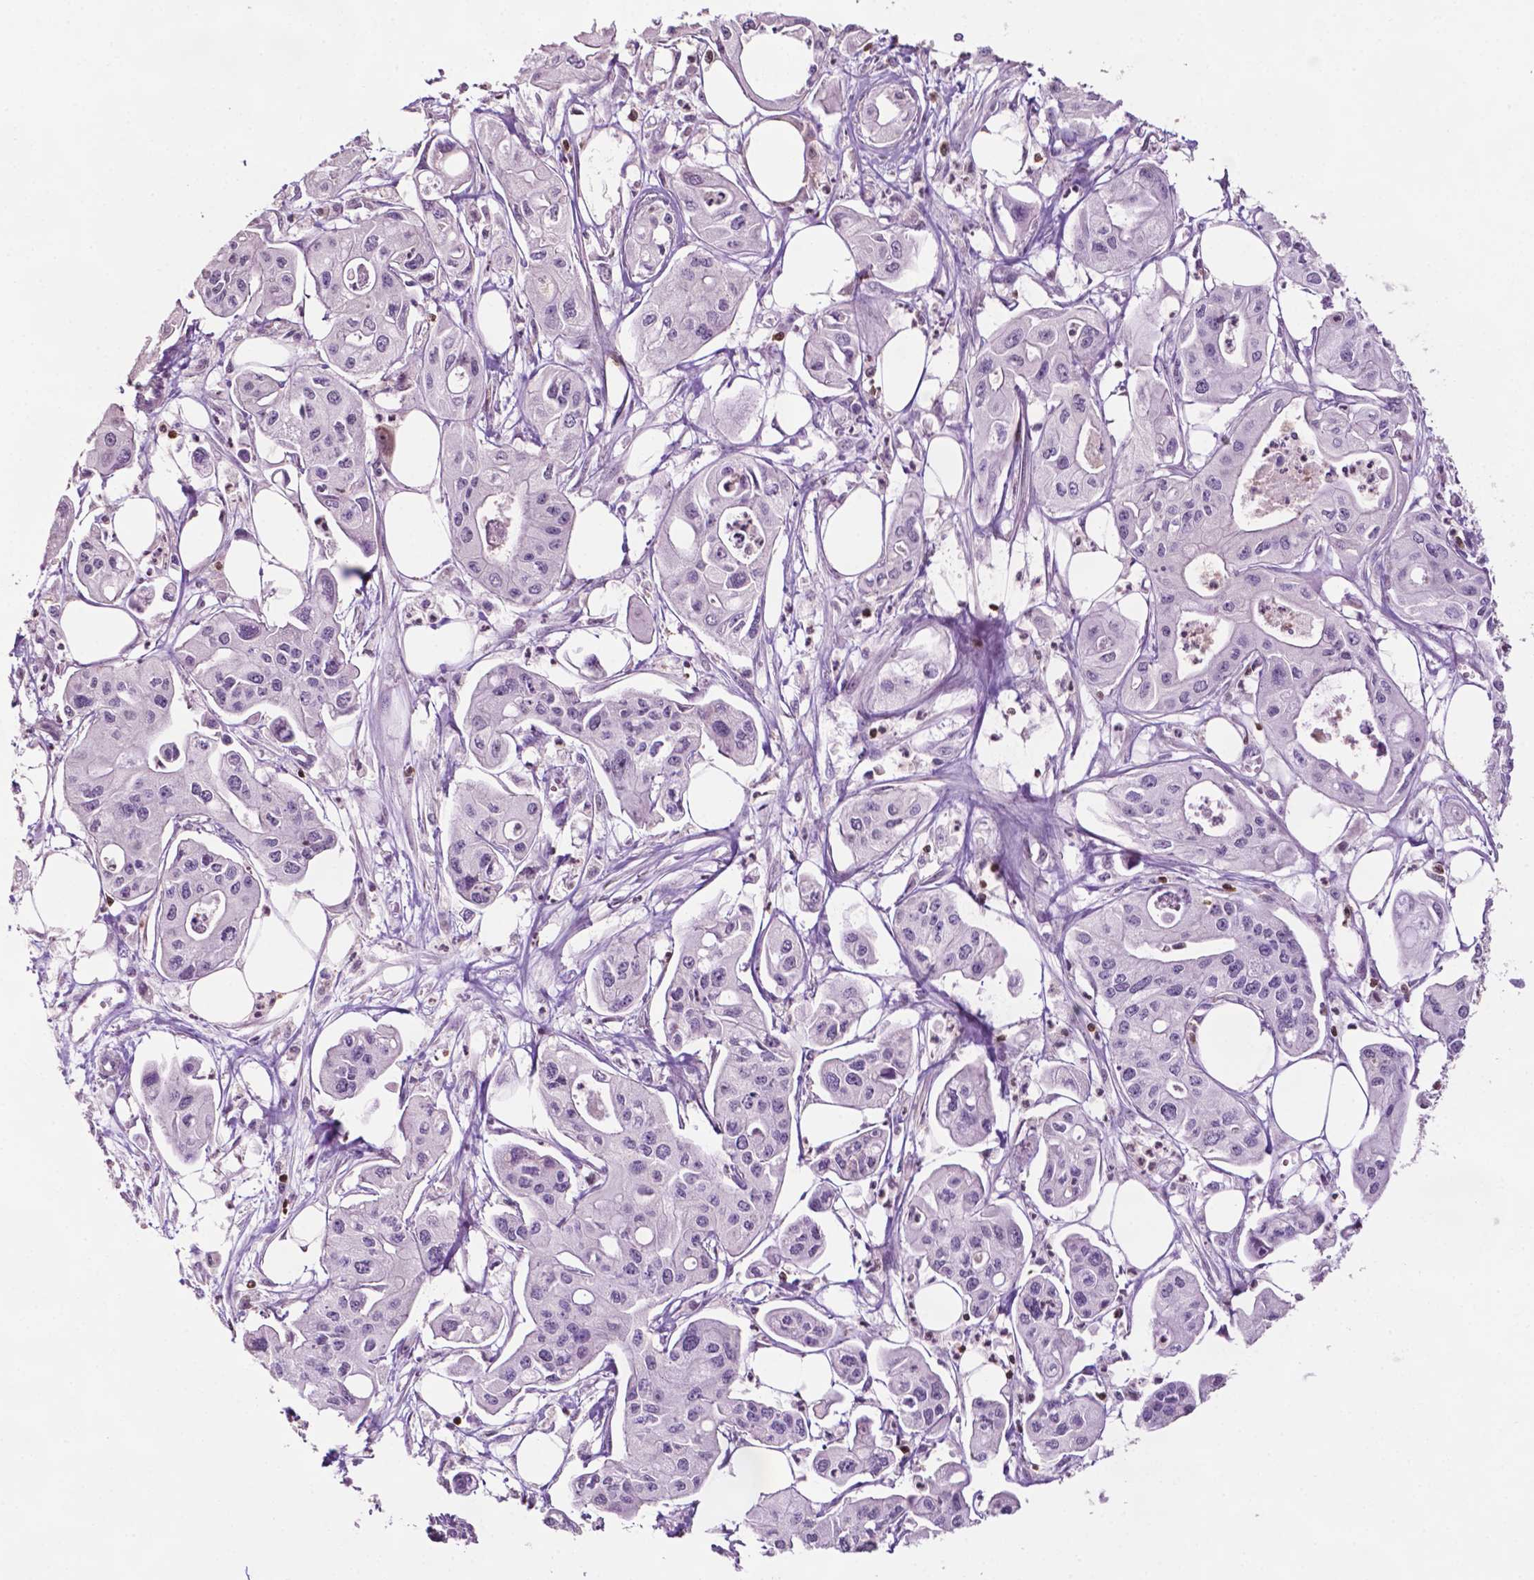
{"staining": {"intensity": "negative", "quantity": "none", "location": "none"}, "tissue": "pancreatic cancer", "cell_type": "Tumor cells", "image_type": "cancer", "snomed": [{"axis": "morphology", "description": "Adenocarcinoma, NOS"}, {"axis": "topography", "description": "Pancreas"}], "caption": "This is an immunohistochemistry photomicrograph of human pancreatic adenocarcinoma. There is no positivity in tumor cells.", "gene": "TBC1D10C", "patient": {"sex": "male", "age": 70}}